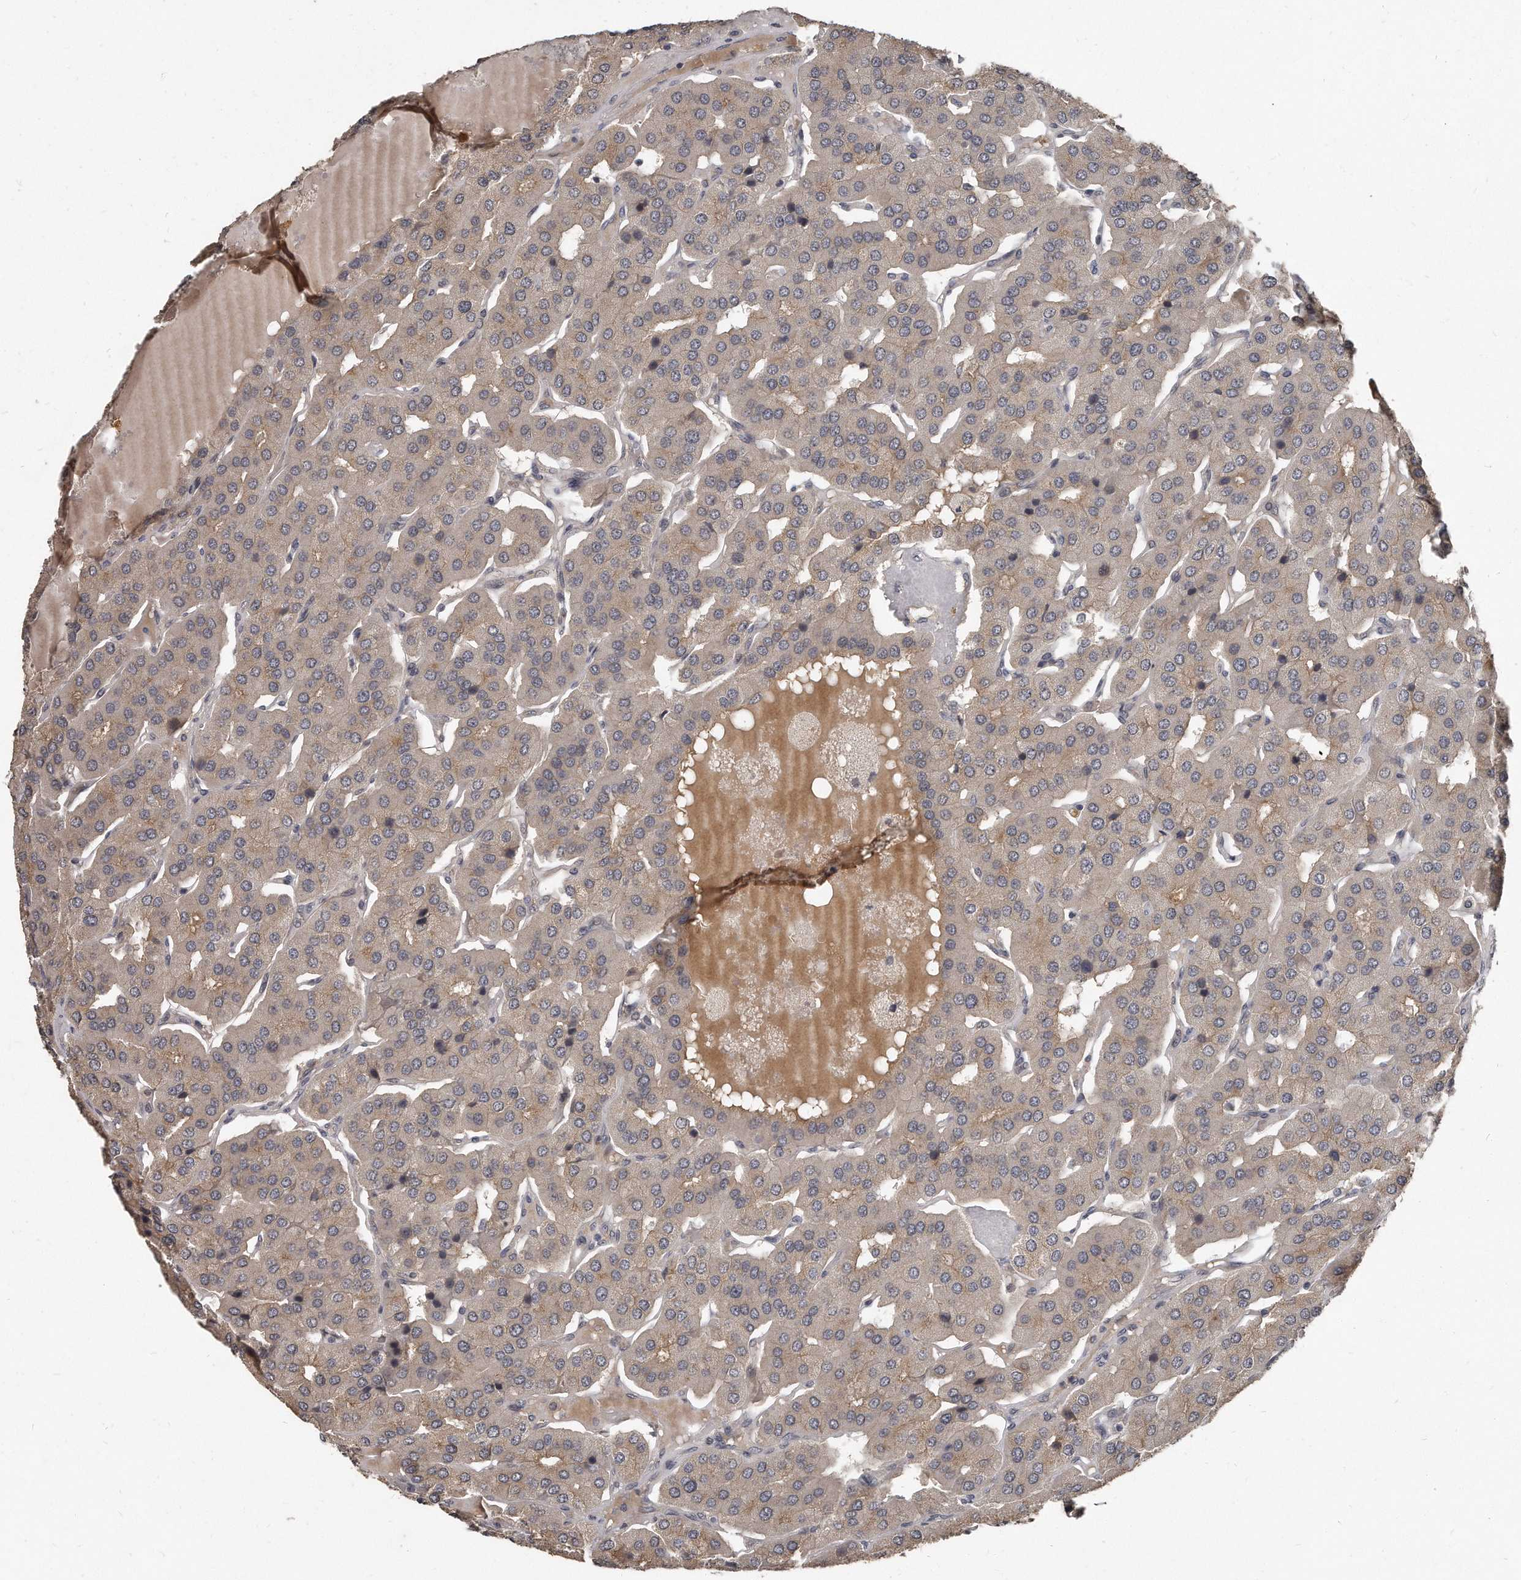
{"staining": {"intensity": "weak", "quantity": "25%-75%", "location": "cytoplasmic/membranous"}, "tissue": "parathyroid gland", "cell_type": "Glandular cells", "image_type": "normal", "snomed": [{"axis": "morphology", "description": "Normal tissue, NOS"}, {"axis": "morphology", "description": "Adenoma, NOS"}, {"axis": "topography", "description": "Parathyroid gland"}], "caption": "This micrograph shows immunohistochemistry (IHC) staining of benign human parathyroid gland, with low weak cytoplasmic/membranous staining in approximately 25%-75% of glandular cells.", "gene": "GRB10", "patient": {"sex": "female", "age": 86}}